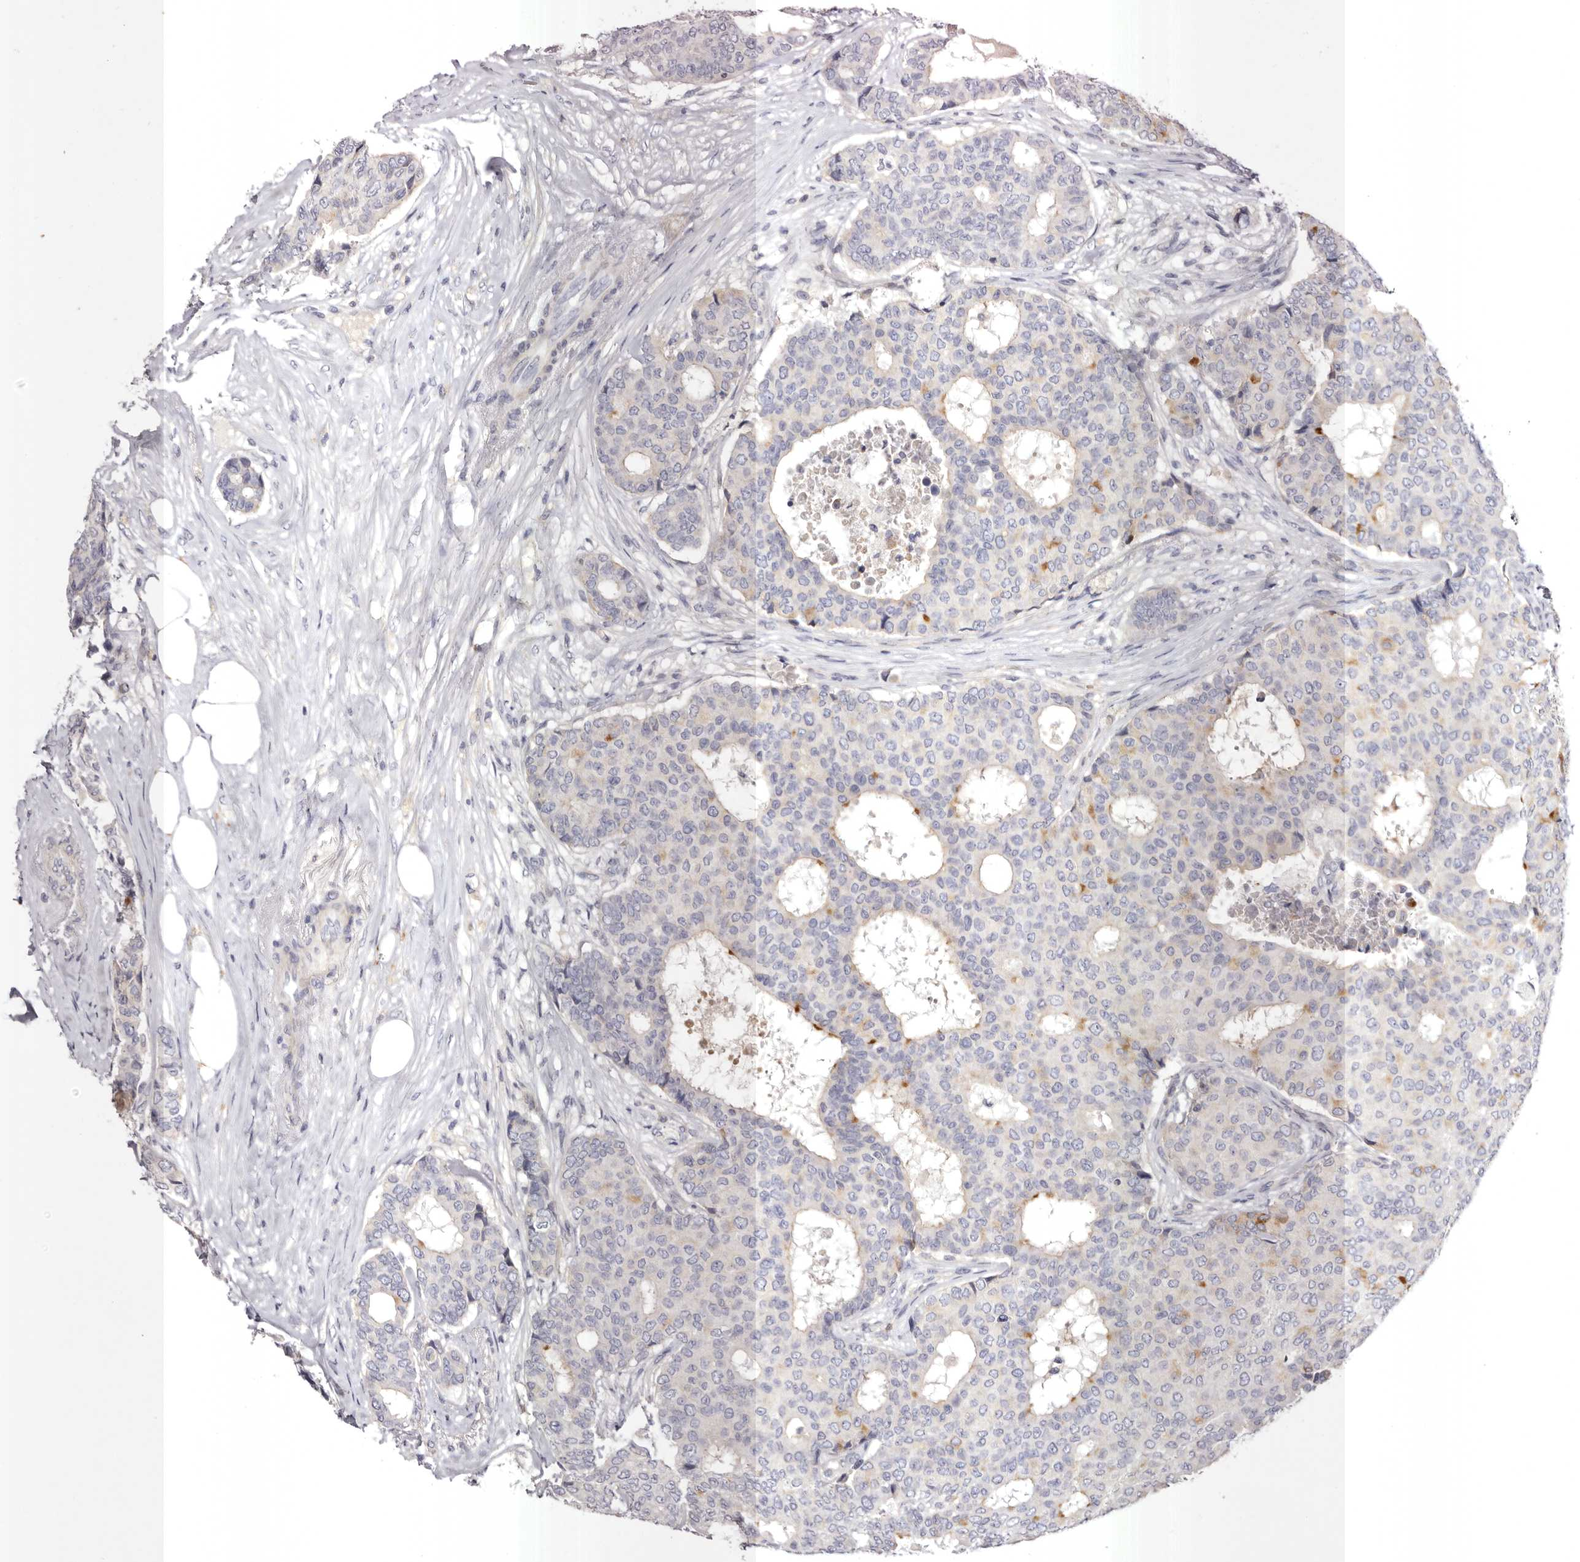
{"staining": {"intensity": "moderate", "quantity": "<25%", "location": "cytoplasmic/membranous"}, "tissue": "breast cancer", "cell_type": "Tumor cells", "image_type": "cancer", "snomed": [{"axis": "morphology", "description": "Duct carcinoma"}, {"axis": "topography", "description": "Breast"}], "caption": "Human breast intraductal carcinoma stained with a protein marker displays moderate staining in tumor cells.", "gene": "S1PR5", "patient": {"sex": "female", "age": 75}}